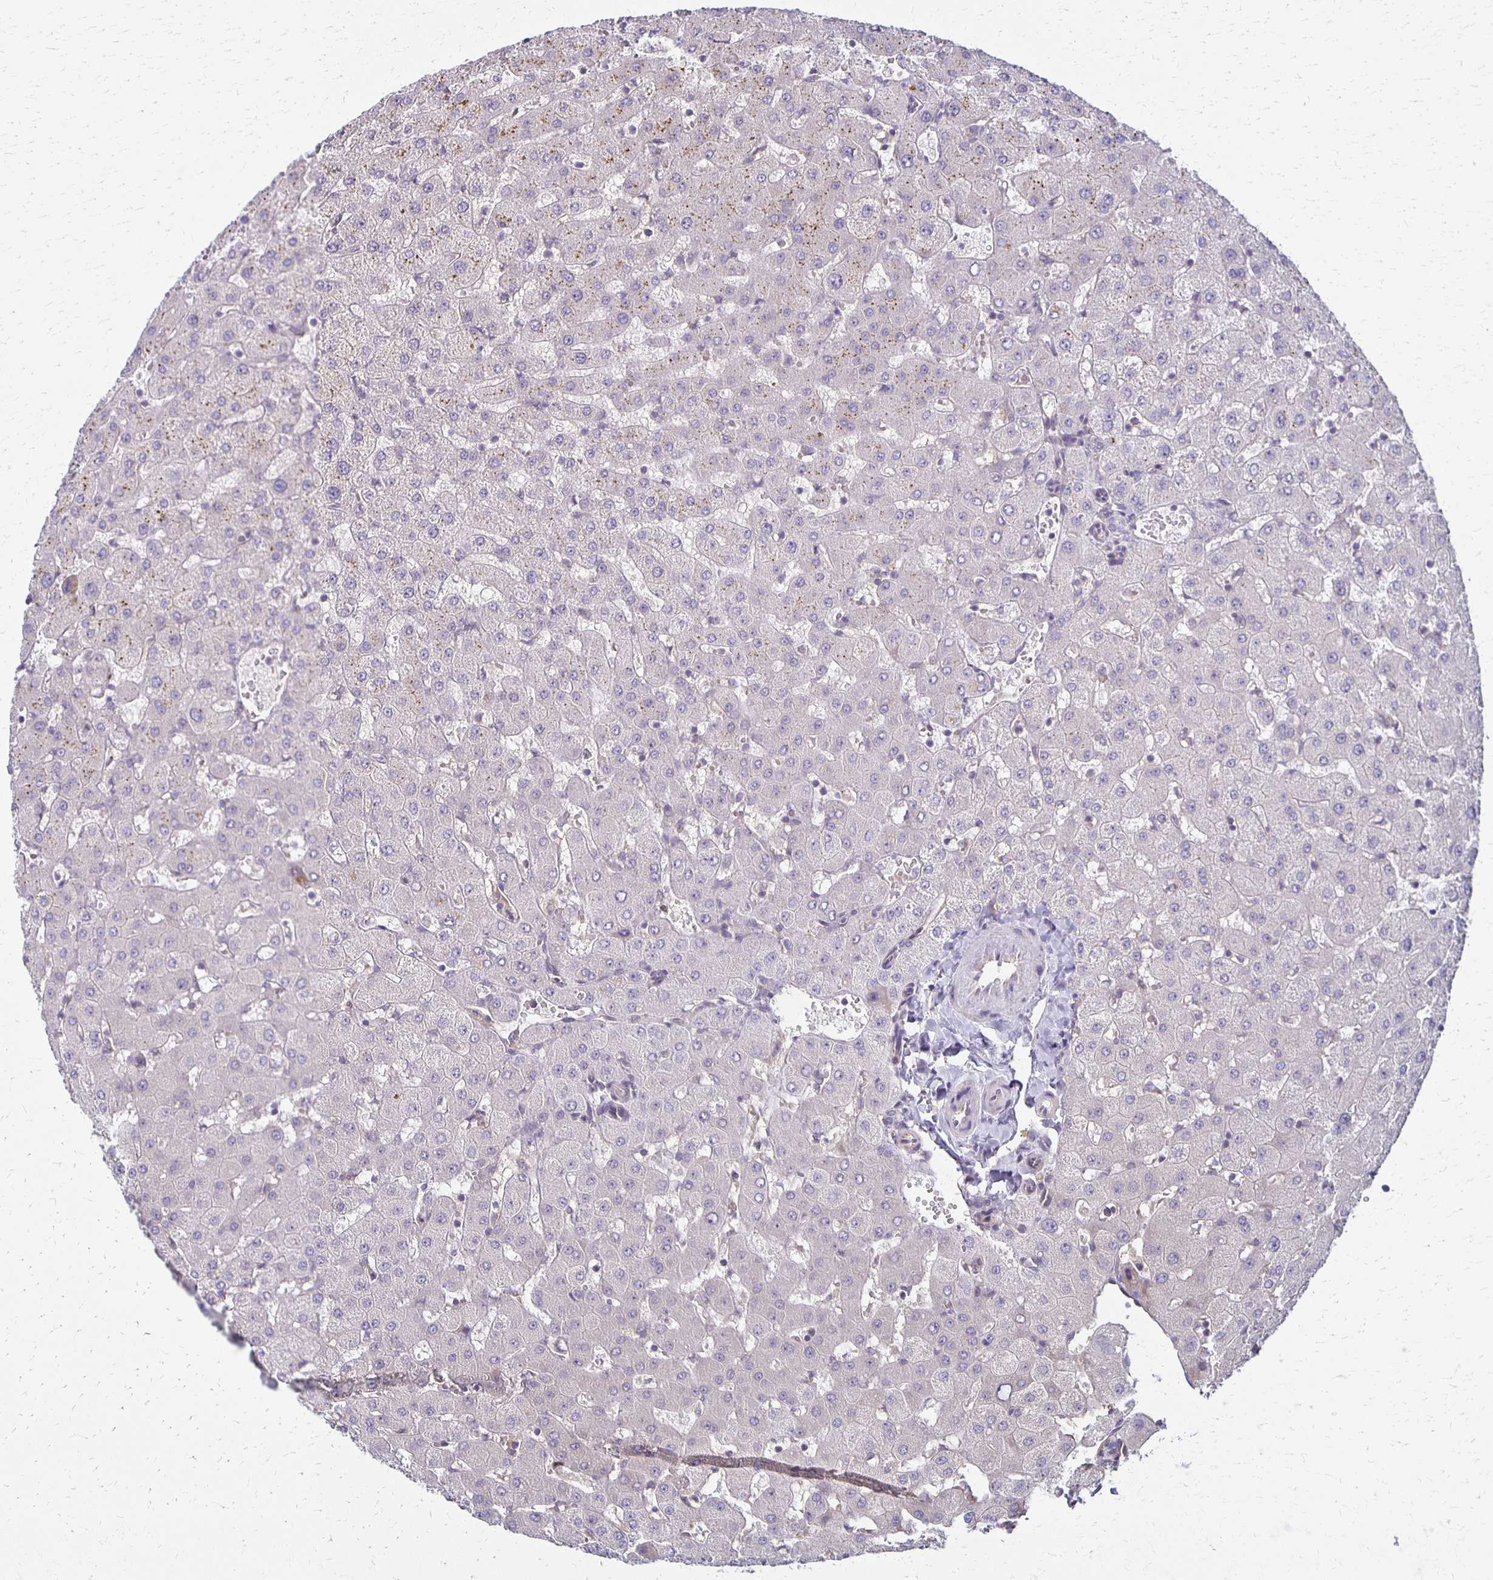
{"staining": {"intensity": "negative", "quantity": "none", "location": "none"}, "tissue": "liver", "cell_type": "Cholangiocytes", "image_type": "normal", "snomed": [{"axis": "morphology", "description": "Normal tissue, NOS"}, {"axis": "topography", "description": "Liver"}], "caption": "Immunohistochemistry of benign liver reveals no staining in cholangiocytes.", "gene": "GPX4", "patient": {"sex": "female", "age": 63}}